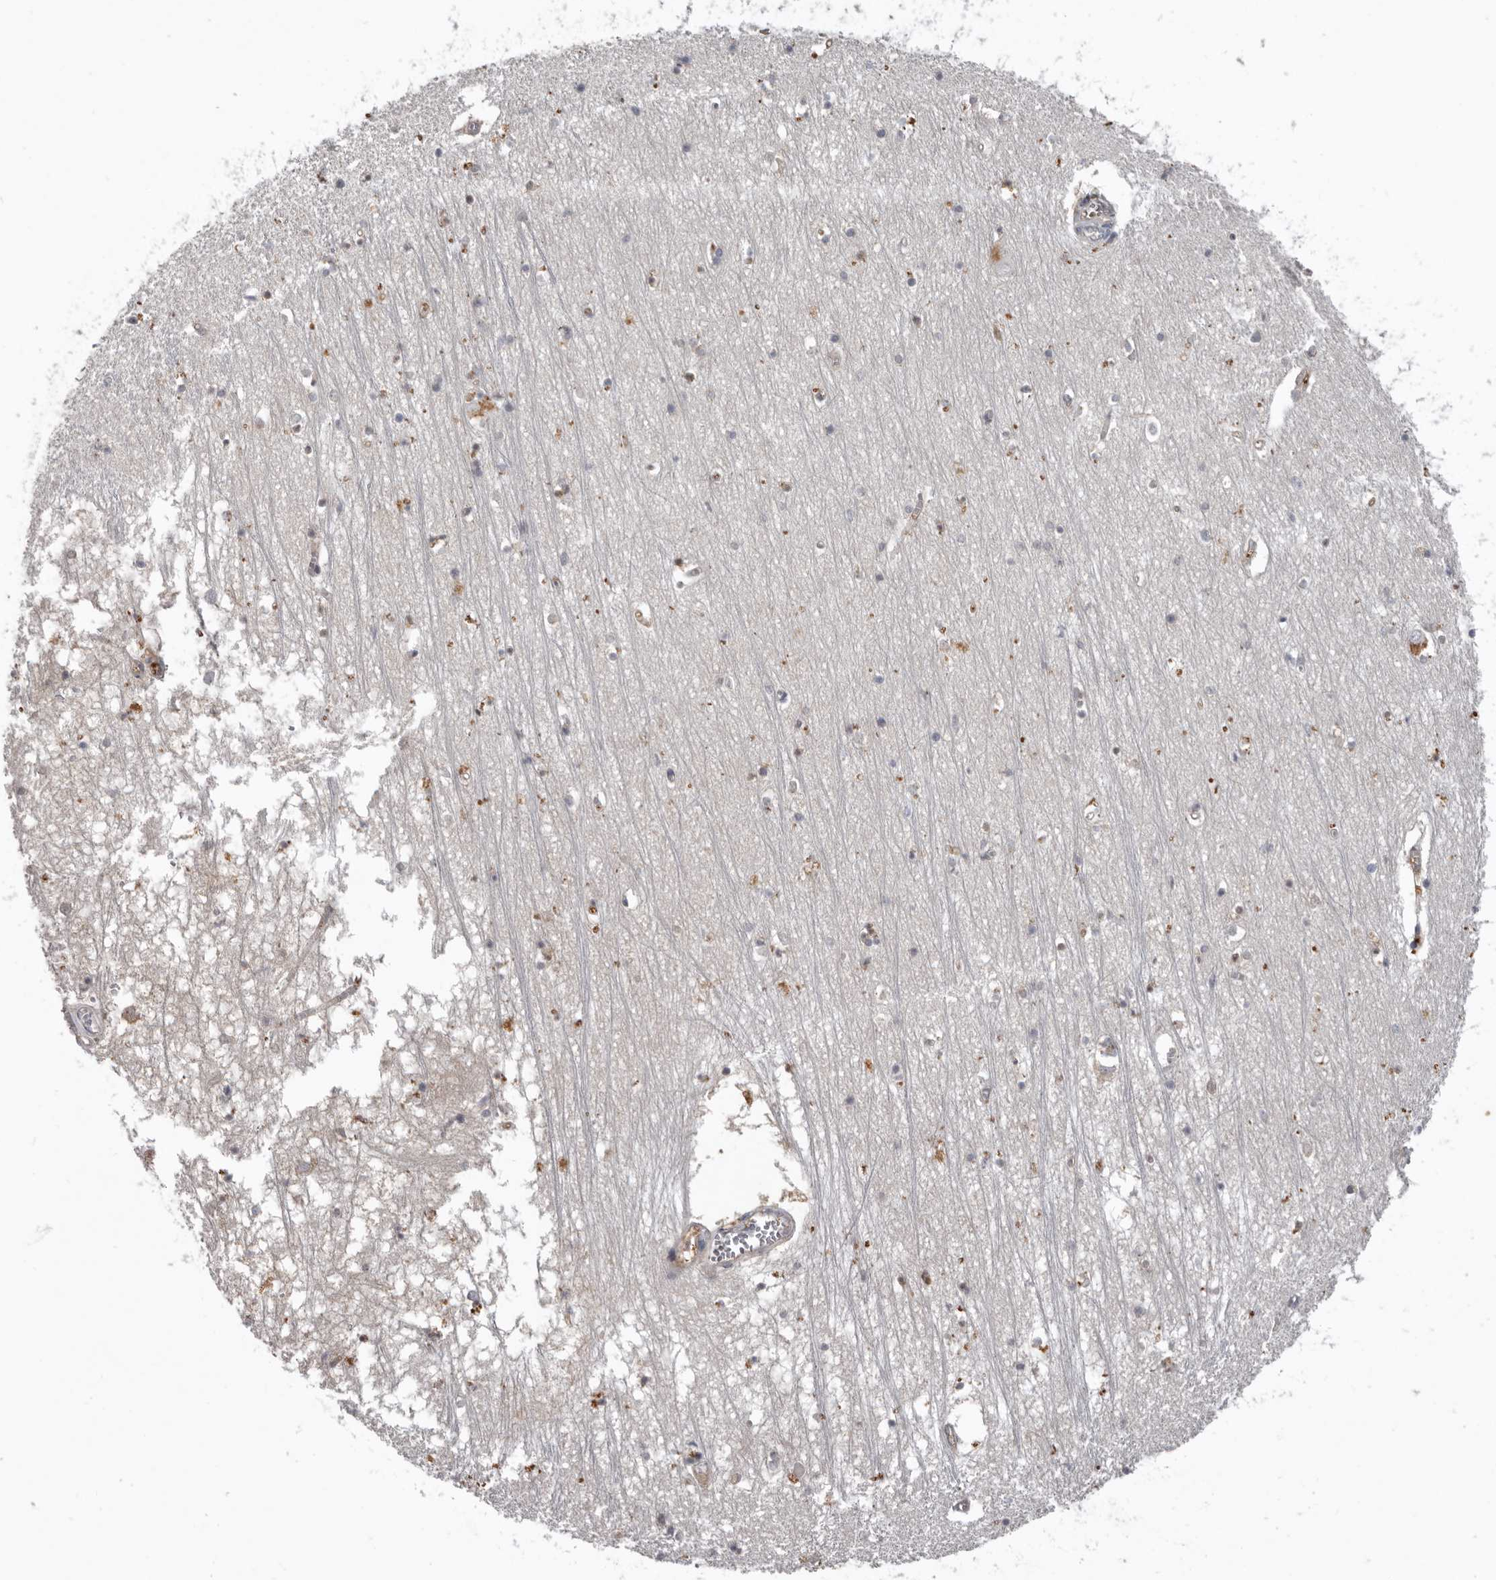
{"staining": {"intensity": "weak", "quantity": "<25%", "location": "cytoplasmic/membranous"}, "tissue": "hippocampus", "cell_type": "Glial cells", "image_type": "normal", "snomed": [{"axis": "morphology", "description": "Normal tissue, NOS"}, {"axis": "topography", "description": "Hippocampus"}], "caption": "Immunohistochemical staining of normal human hippocampus shows no significant staining in glial cells. (DAB (3,3'-diaminobenzidine) IHC with hematoxylin counter stain).", "gene": "CDCA8", "patient": {"sex": "male", "age": 70}}